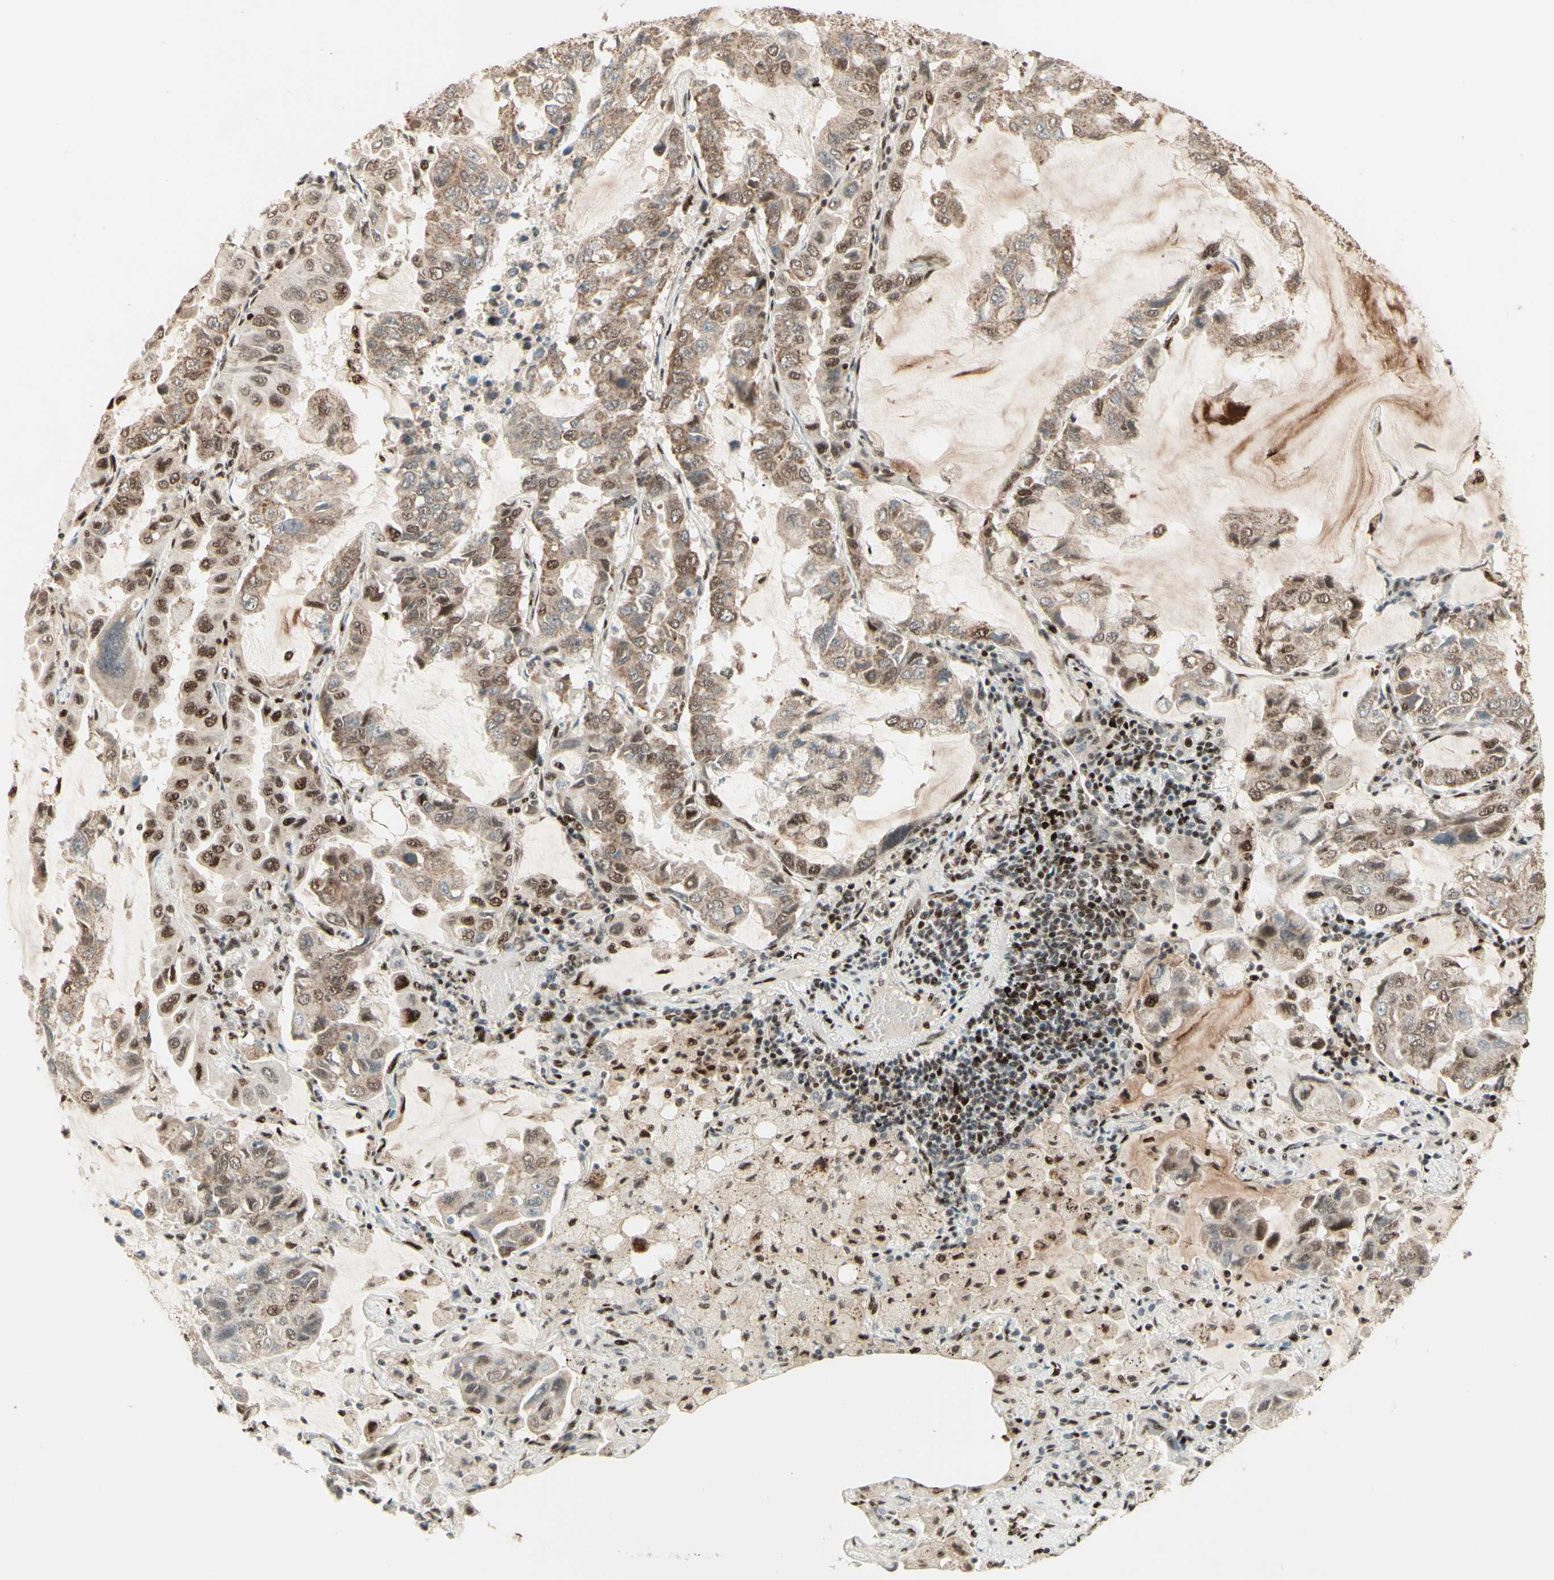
{"staining": {"intensity": "moderate", "quantity": "25%-75%", "location": "cytoplasmic/membranous,nuclear"}, "tissue": "lung cancer", "cell_type": "Tumor cells", "image_type": "cancer", "snomed": [{"axis": "morphology", "description": "Adenocarcinoma, NOS"}, {"axis": "topography", "description": "Lung"}], "caption": "A brown stain labels moderate cytoplasmic/membranous and nuclear staining of a protein in human lung adenocarcinoma tumor cells.", "gene": "NR3C1", "patient": {"sex": "male", "age": 64}}